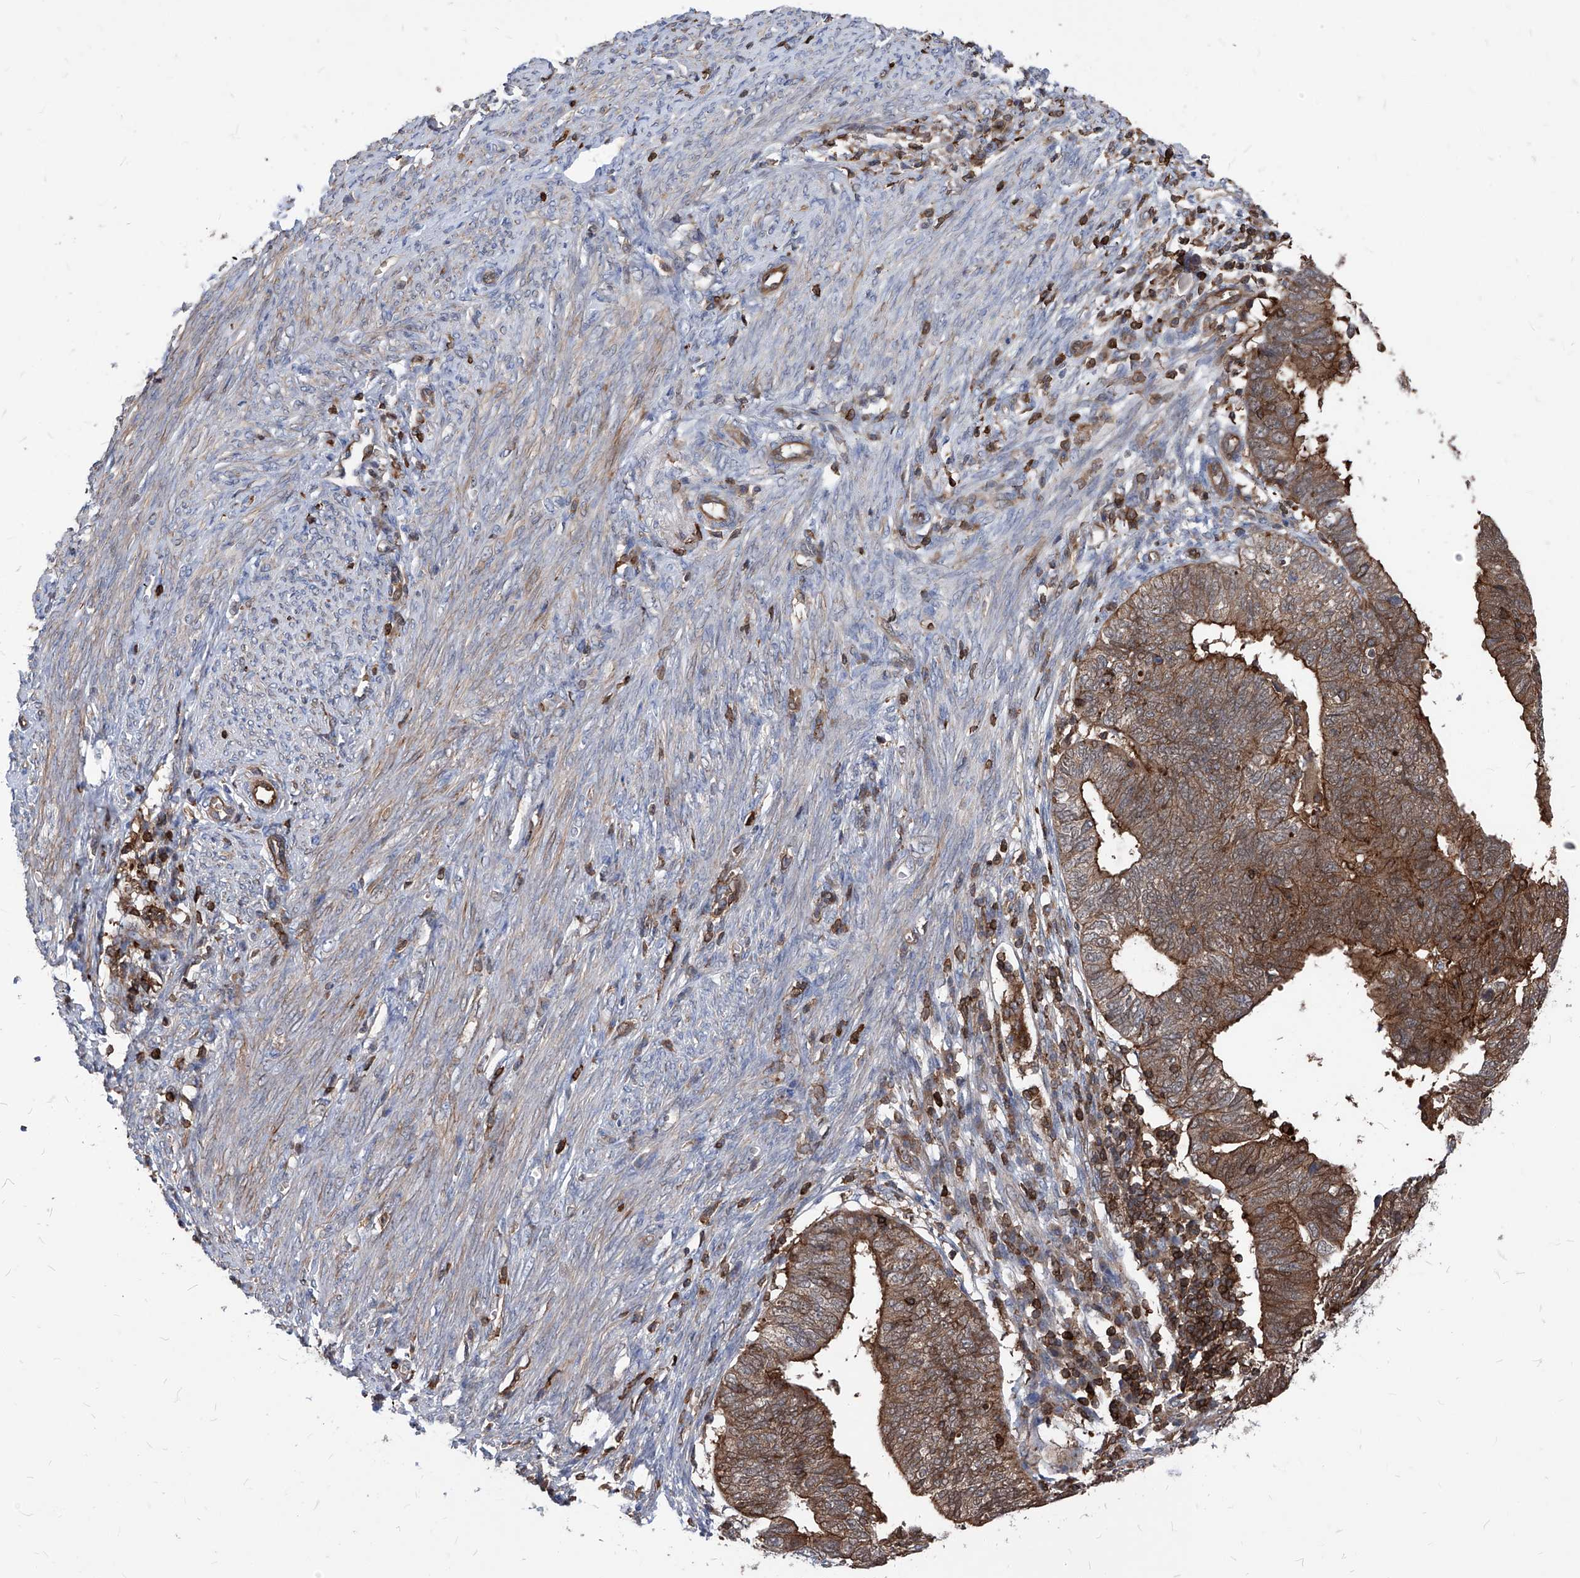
{"staining": {"intensity": "moderate", "quantity": ">75%", "location": "cytoplasmic/membranous"}, "tissue": "endometrial cancer", "cell_type": "Tumor cells", "image_type": "cancer", "snomed": [{"axis": "morphology", "description": "Adenocarcinoma, NOS"}, {"axis": "topography", "description": "Uterus"}], "caption": "Adenocarcinoma (endometrial) stained with a brown dye displays moderate cytoplasmic/membranous positive staining in approximately >75% of tumor cells.", "gene": "ABRACL", "patient": {"sex": "female", "age": 77}}